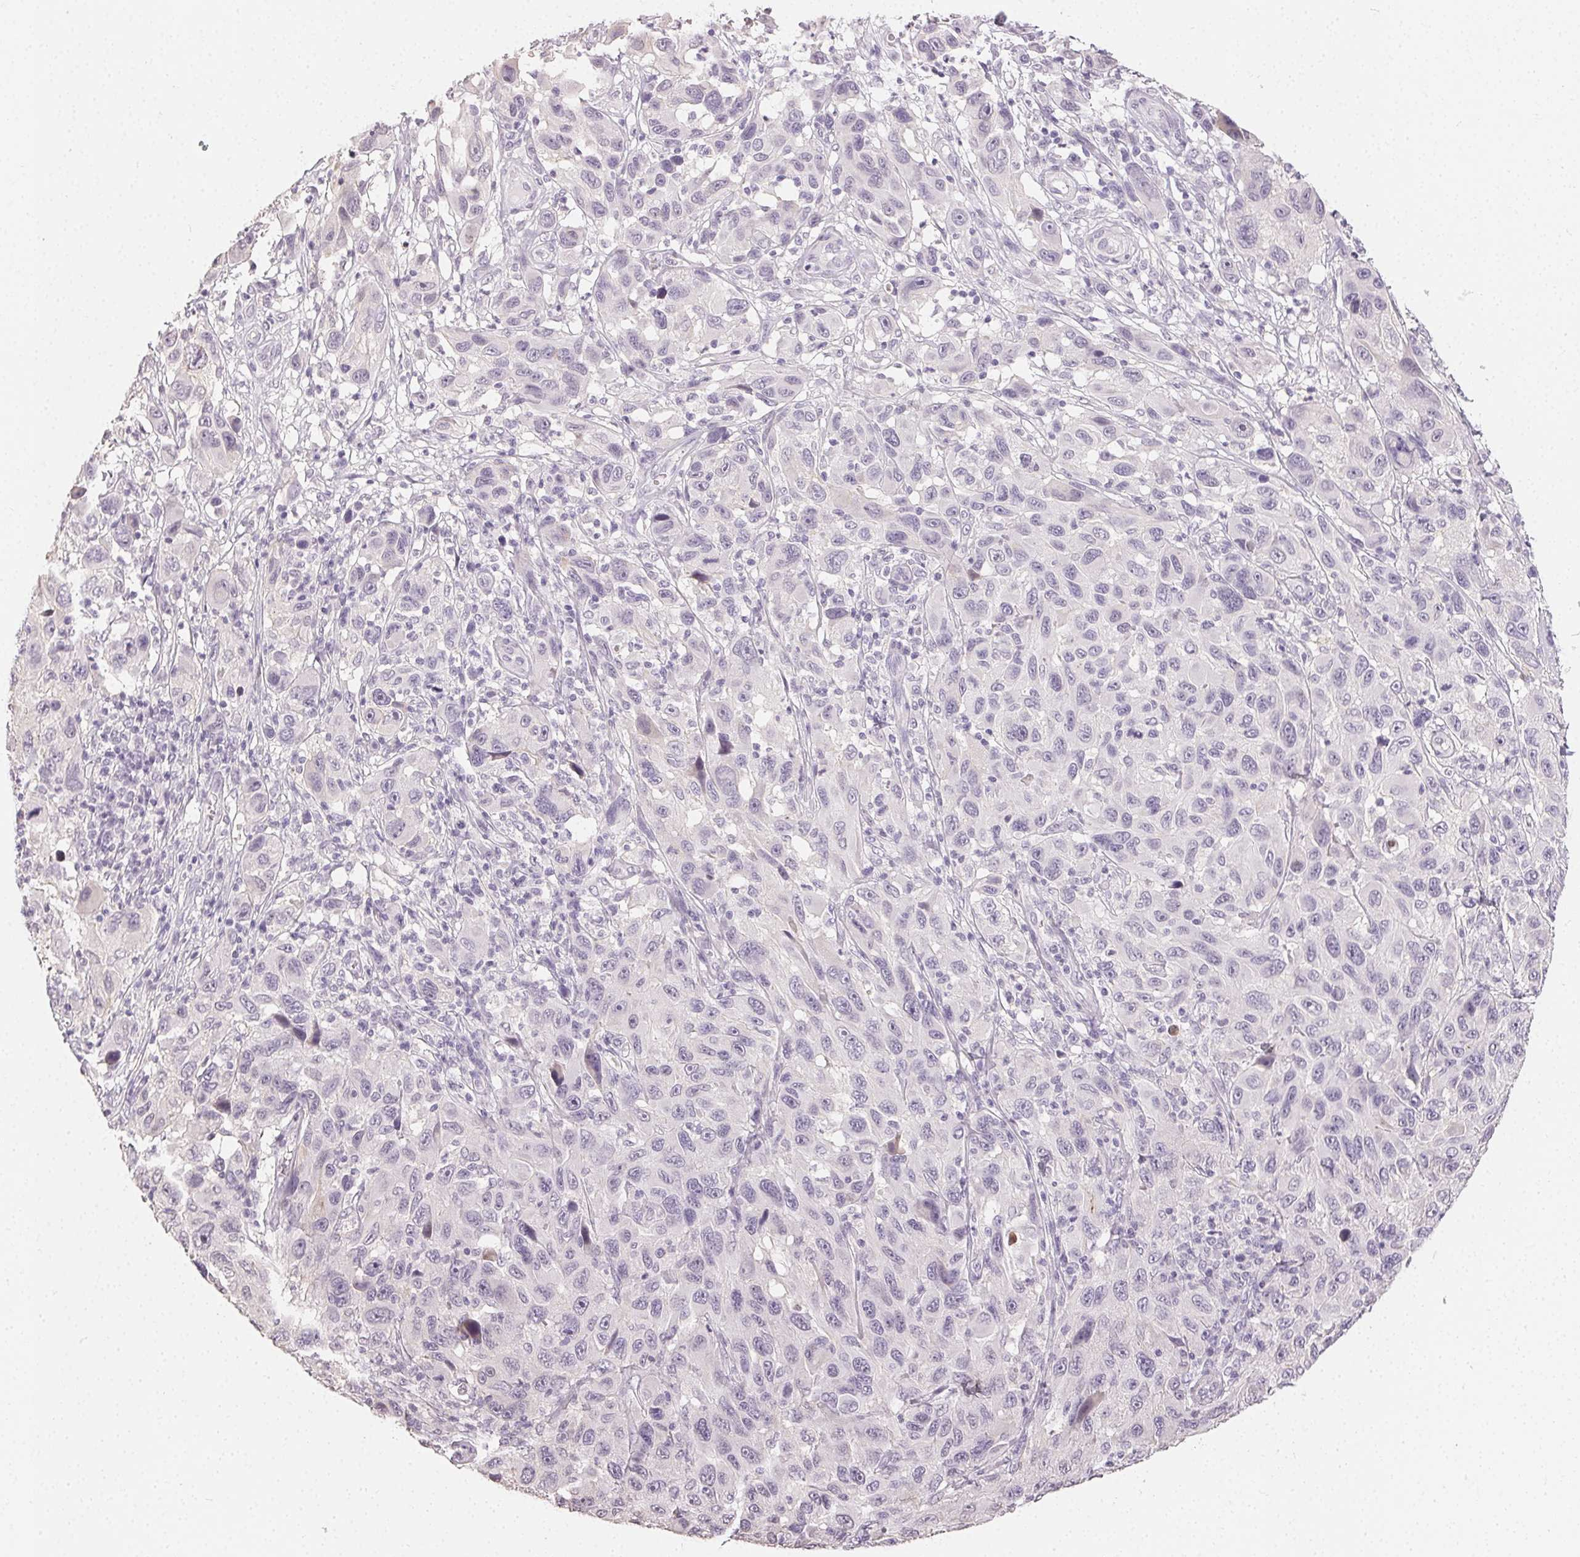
{"staining": {"intensity": "negative", "quantity": "none", "location": "none"}, "tissue": "melanoma", "cell_type": "Tumor cells", "image_type": "cancer", "snomed": [{"axis": "morphology", "description": "Malignant melanoma, NOS"}, {"axis": "topography", "description": "Skin"}], "caption": "Micrograph shows no significant protein positivity in tumor cells of malignant melanoma.", "gene": "TMEM174", "patient": {"sex": "male", "age": 53}}